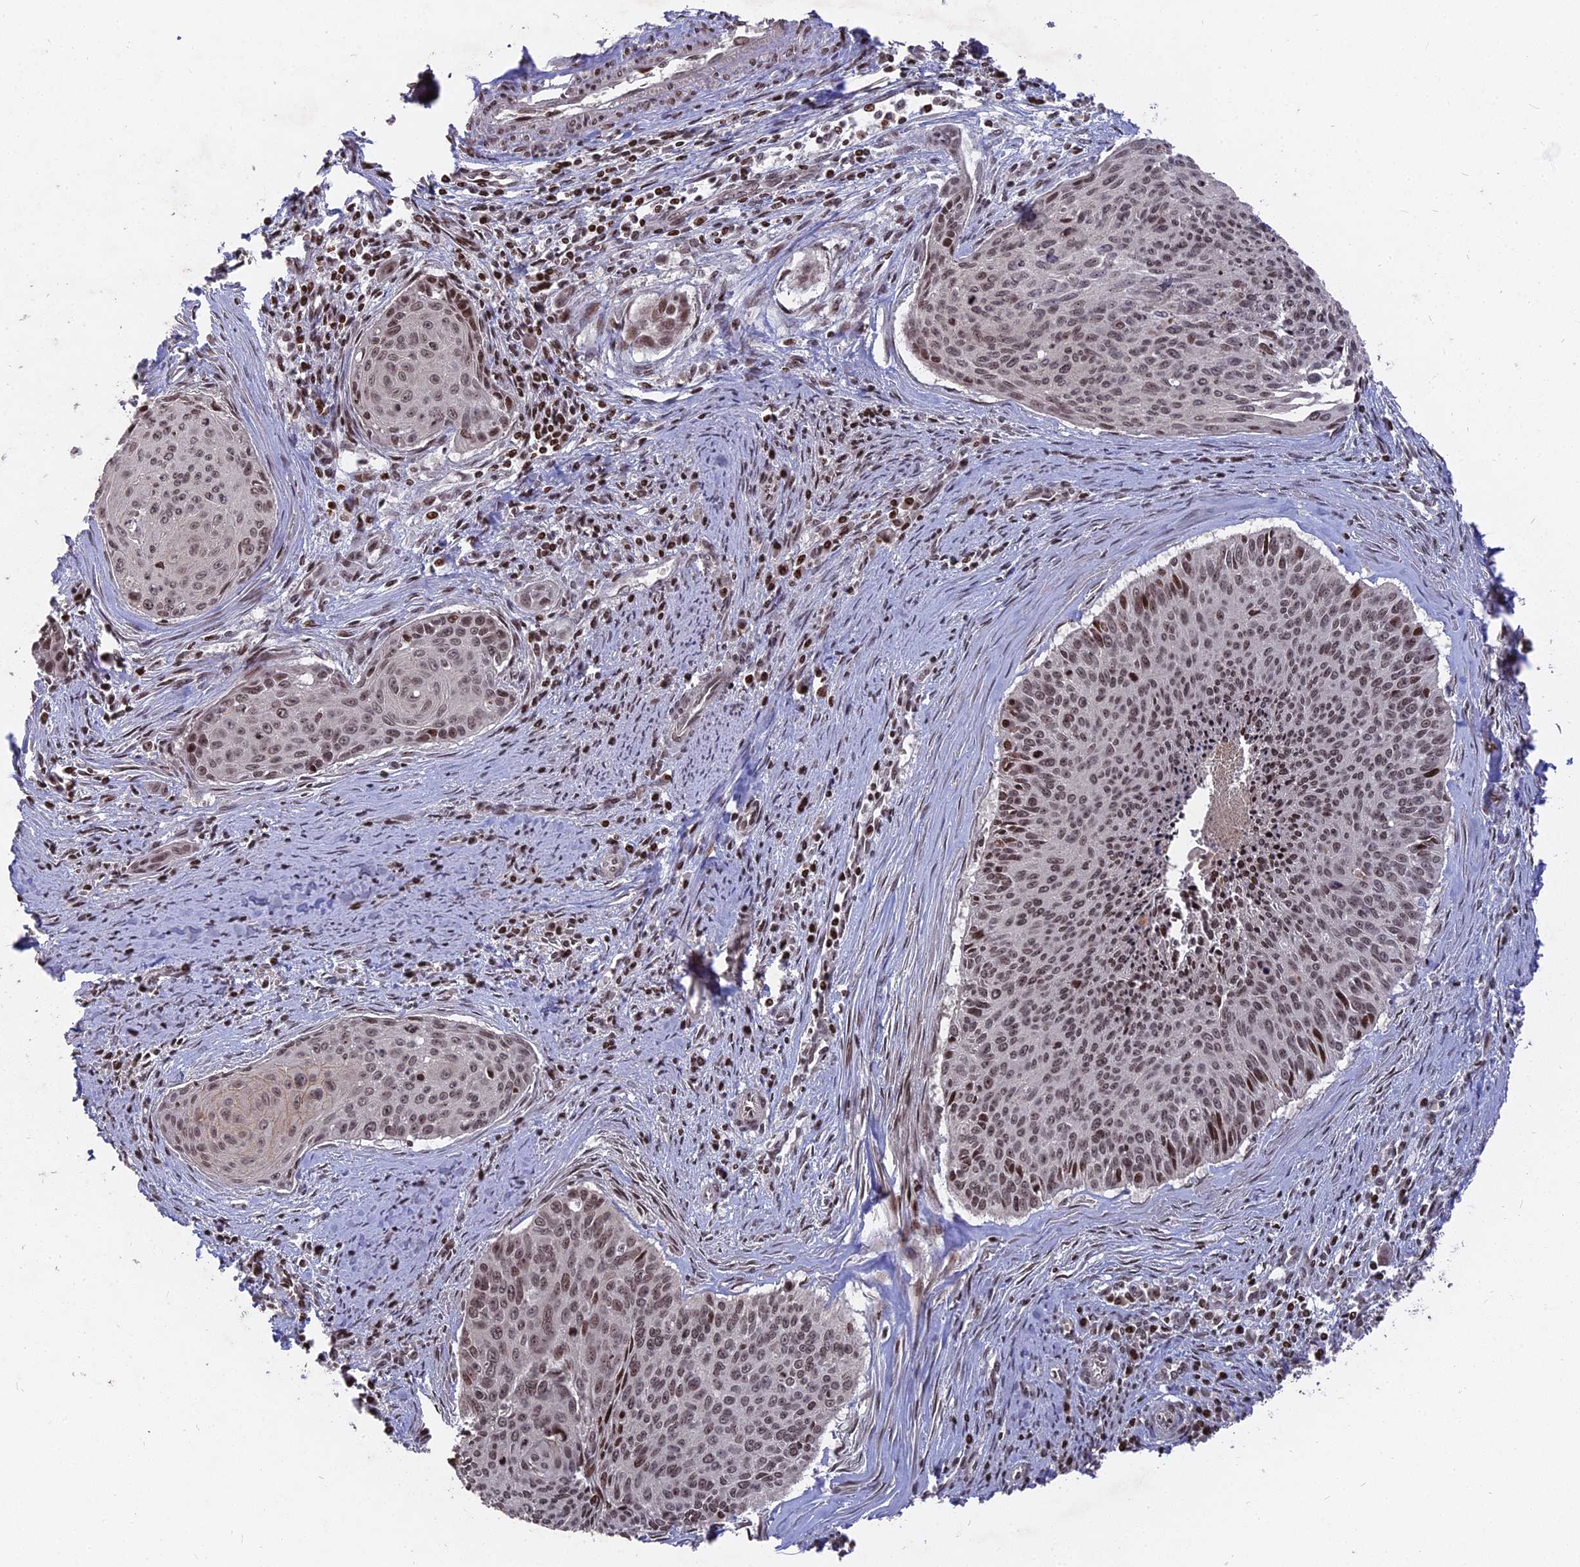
{"staining": {"intensity": "moderate", "quantity": "25%-75%", "location": "nuclear"}, "tissue": "cervical cancer", "cell_type": "Tumor cells", "image_type": "cancer", "snomed": [{"axis": "morphology", "description": "Squamous cell carcinoma, NOS"}, {"axis": "topography", "description": "Cervix"}], "caption": "Immunohistochemical staining of cervical cancer (squamous cell carcinoma) displays medium levels of moderate nuclear protein expression in approximately 25%-75% of tumor cells.", "gene": "NR1H3", "patient": {"sex": "female", "age": 55}}